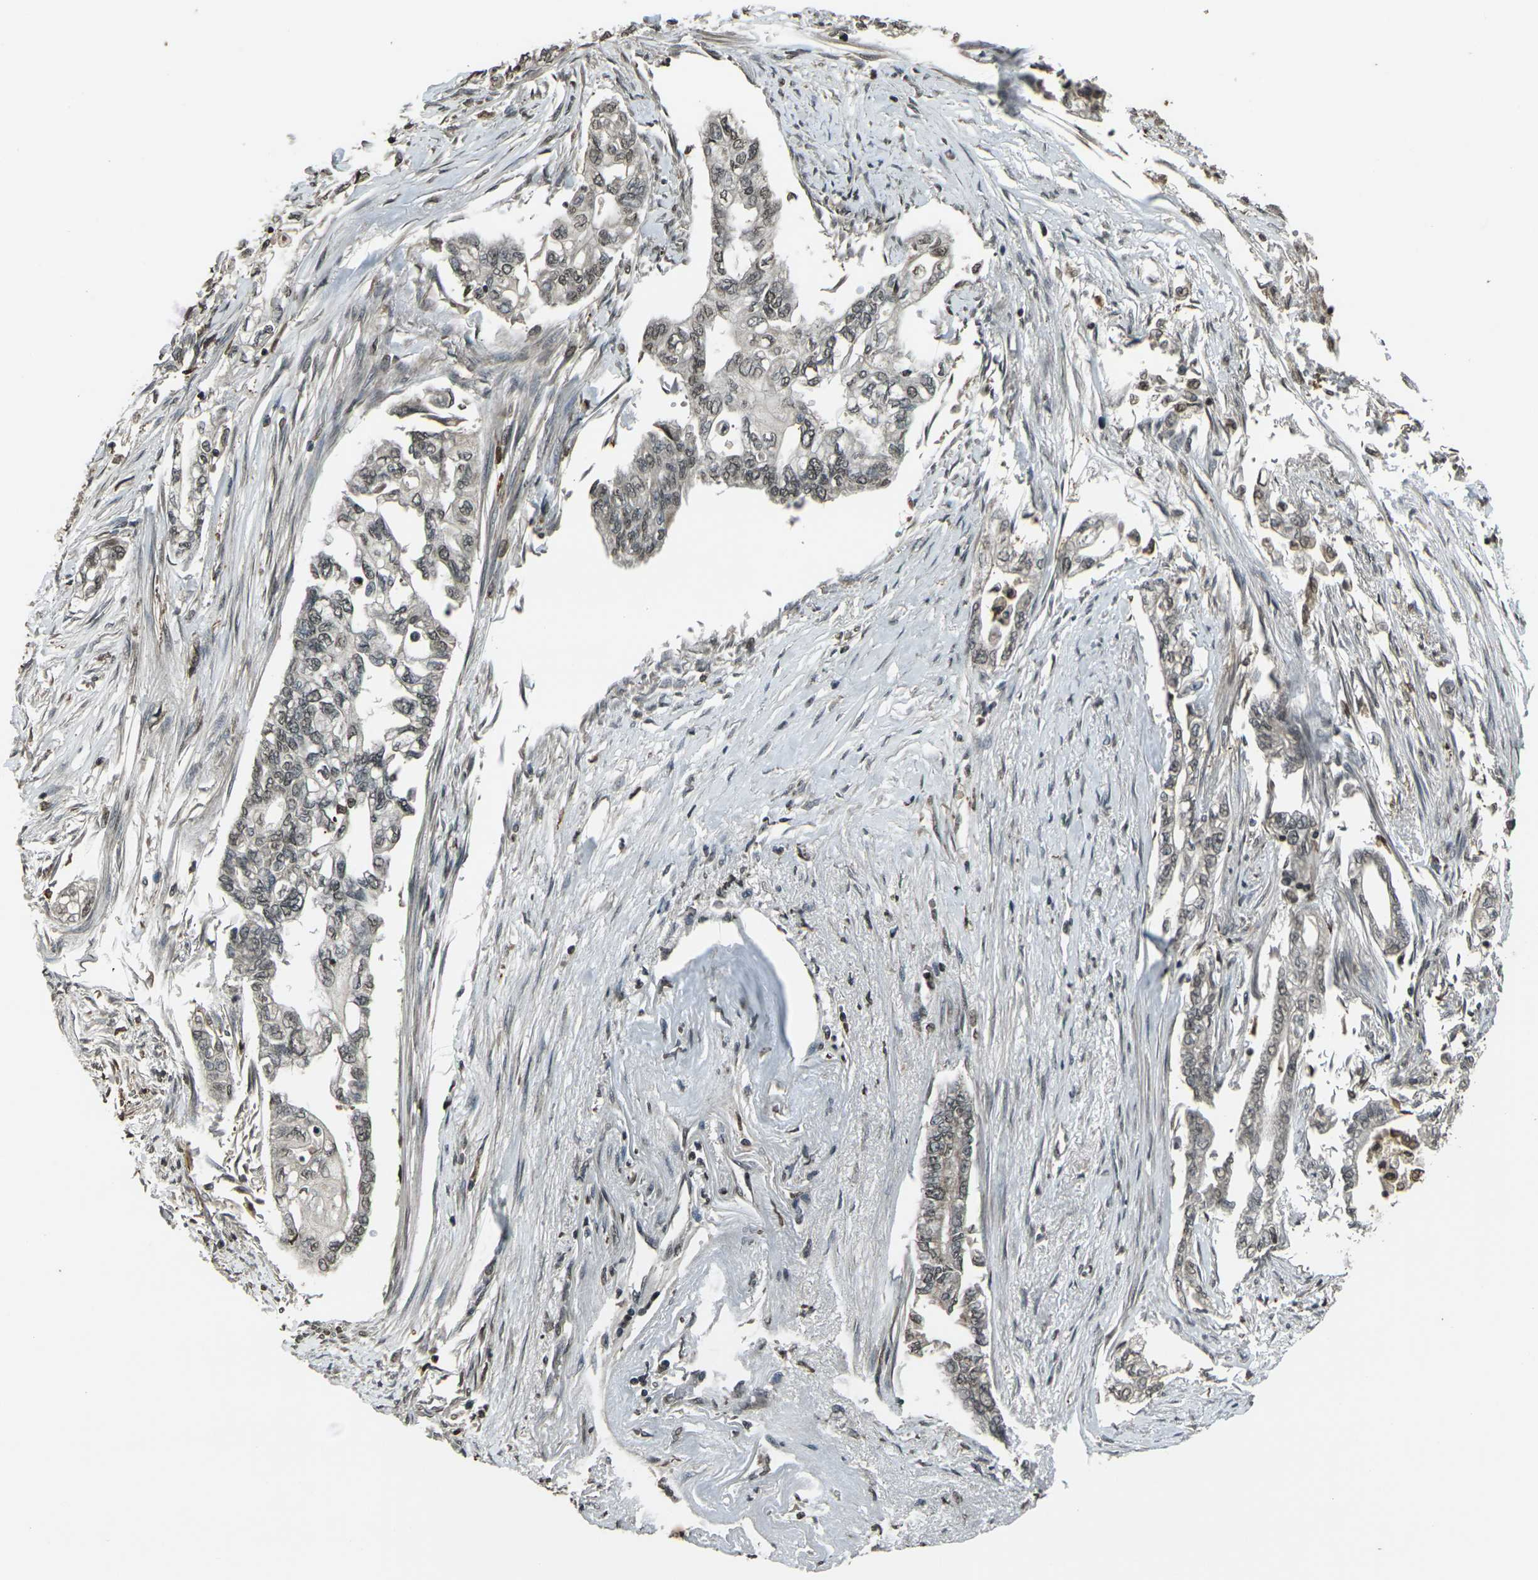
{"staining": {"intensity": "weak", "quantity": "<25%", "location": "nuclear"}, "tissue": "pancreatic cancer", "cell_type": "Tumor cells", "image_type": "cancer", "snomed": [{"axis": "morphology", "description": "Normal tissue, NOS"}, {"axis": "topography", "description": "Pancreas"}], "caption": "There is no significant expression in tumor cells of pancreatic cancer.", "gene": "PRPF8", "patient": {"sex": "male", "age": 42}}